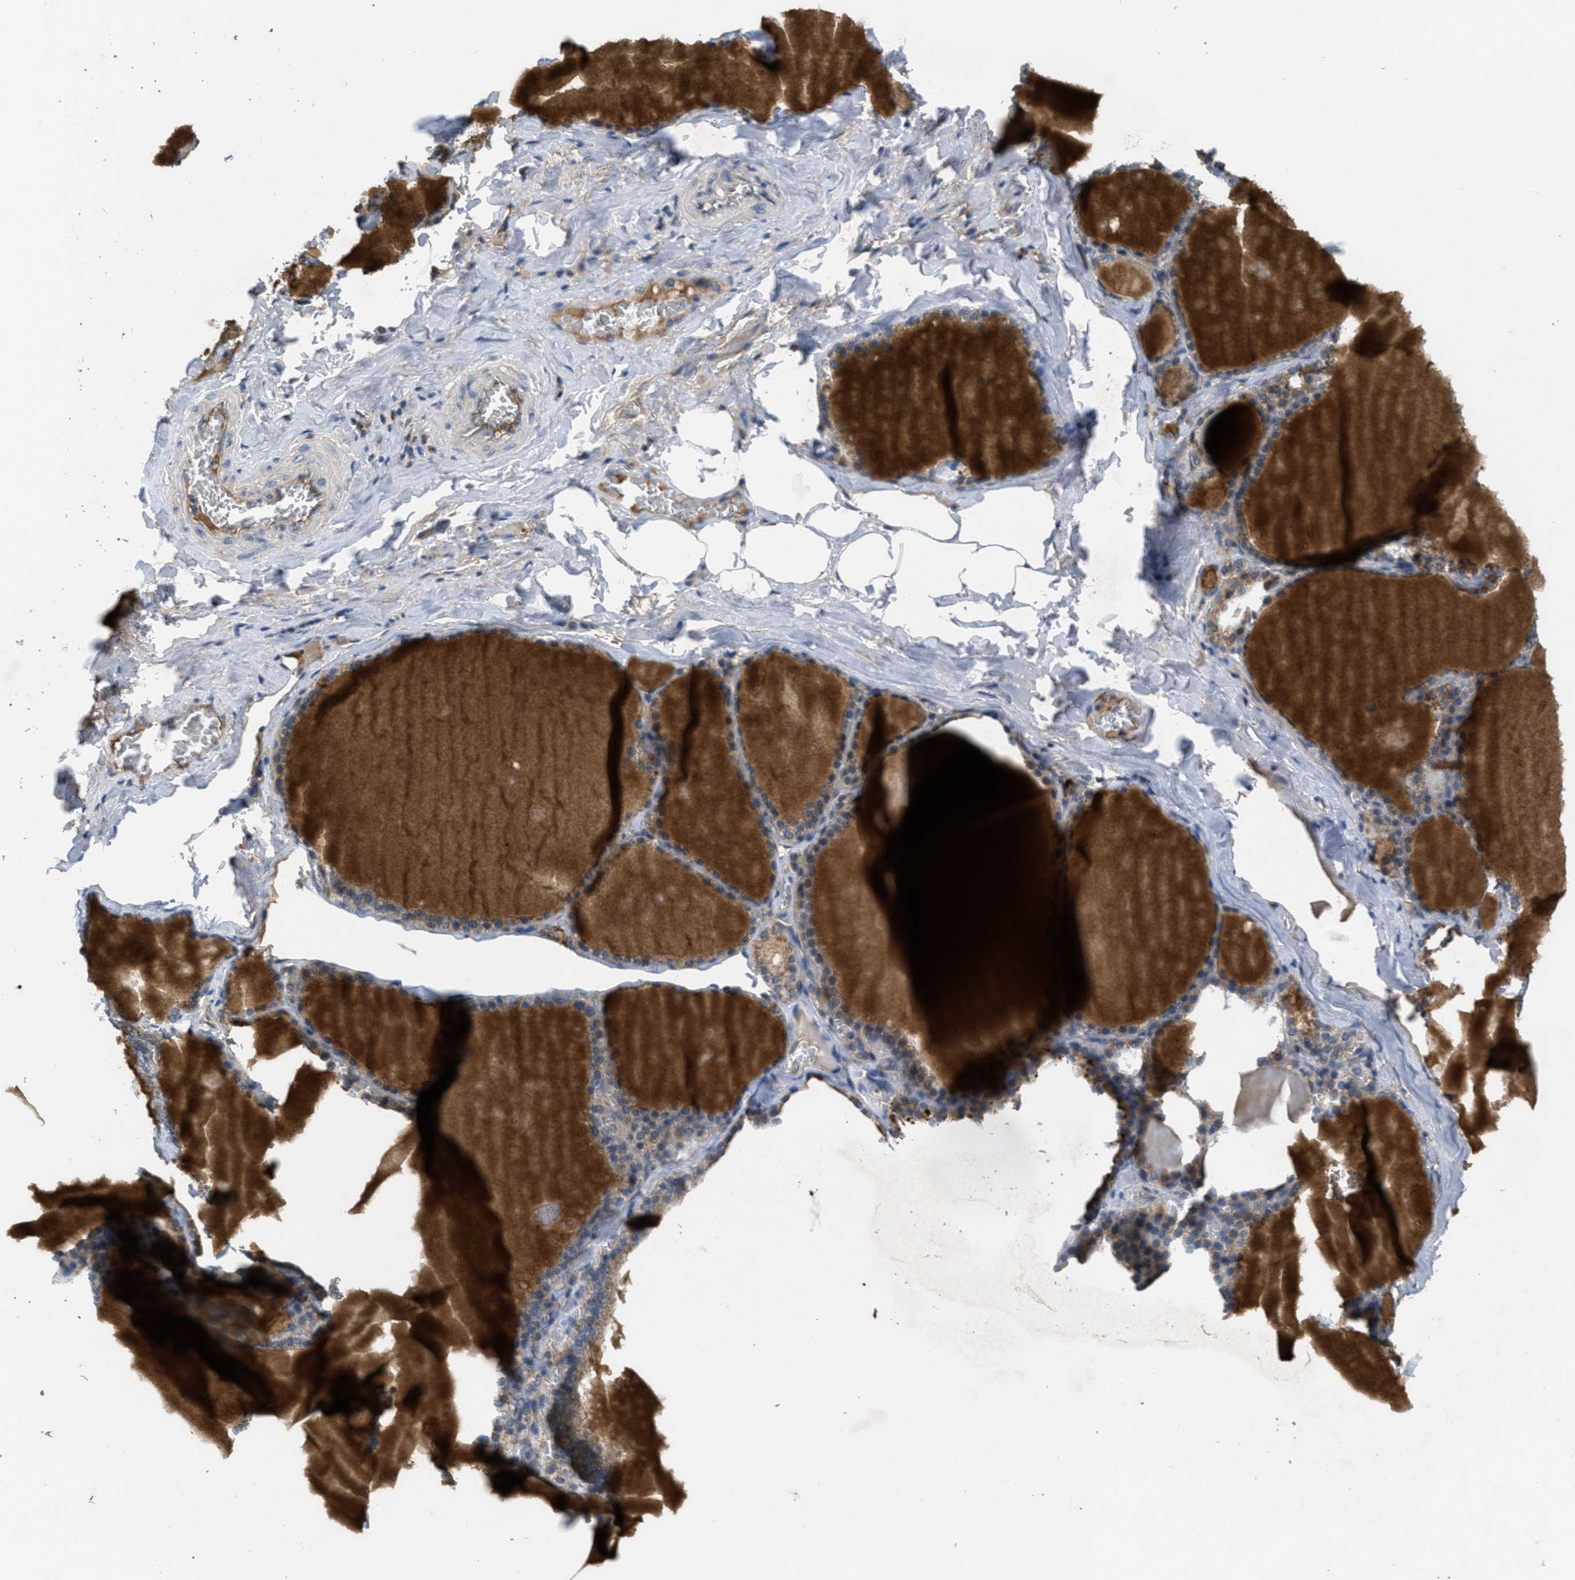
{"staining": {"intensity": "moderate", "quantity": "25%-75%", "location": "cytoplasmic/membranous"}, "tissue": "thyroid gland", "cell_type": "Glandular cells", "image_type": "normal", "snomed": [{"axis": "morphology", "description": "Normal tissue, NOS"}, {"axis": "topography", "description": "Thyroid gland"}], "caption": "Immunohistochemistry of benign human thyroid gland reveals medium levels of moderate cytoplasmic/membranous staining in approximately 25%-75% of glandular cells. (Brightfield microscopy of DAB IHC at high magnification).", "gene": "GALK1", "patient": {"sex": "male", "age": 56}}